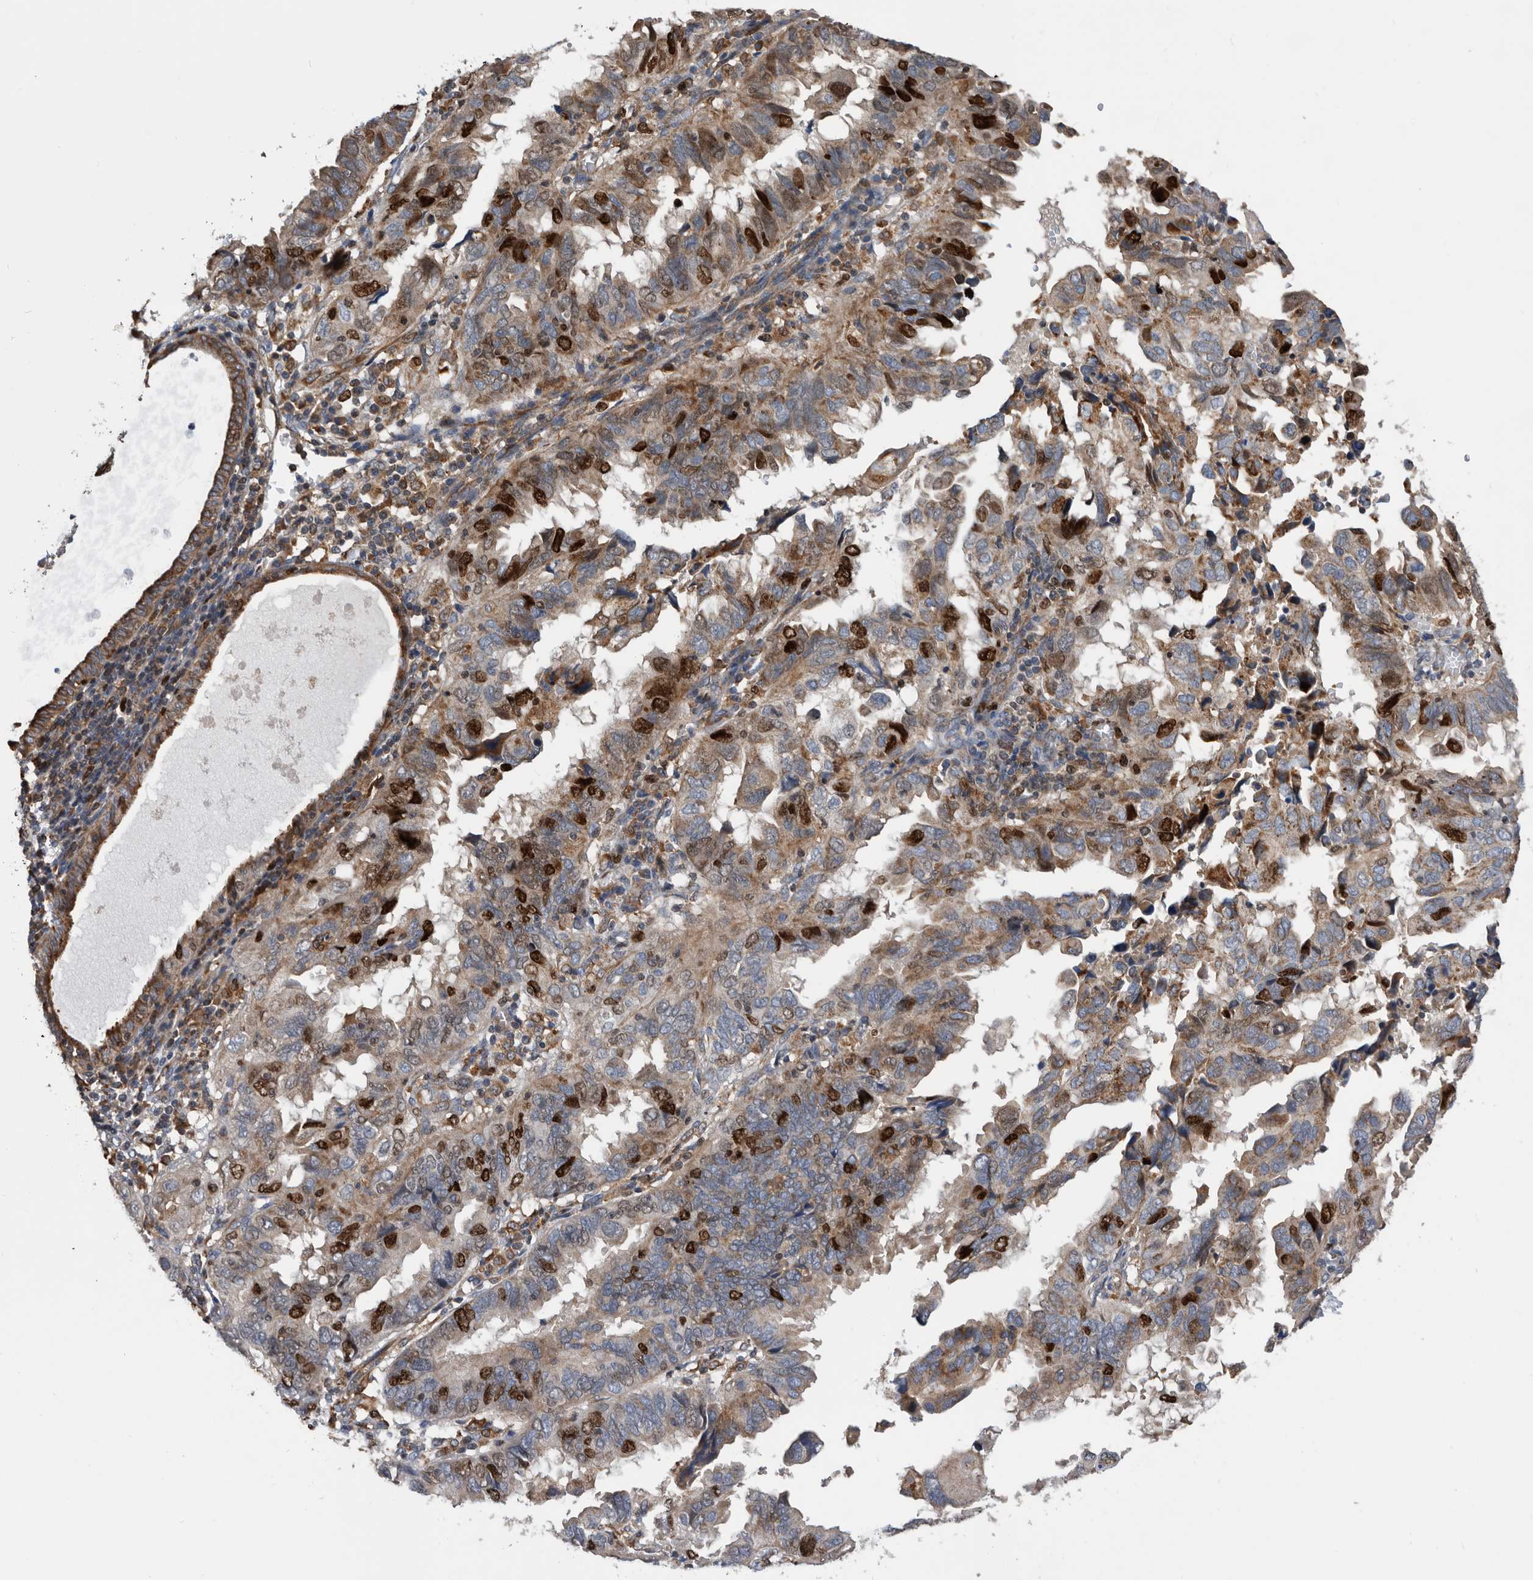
{"staining": {"intensity": "strong", "quantity": "25%-75%", "location": "cytoplasmic/membranous,nuclear"}, "tissue": "endometrial cancer", "cell_type": "Tumor cells", "image_type": "cancer", "snomed": [{"axis": "morphology", "description": "Adenocarcinoma, NOS"}, {"axis": "topography", "description": "Uterus"}], "caption": "Human endometrial cancer stained for a protein (brown) displays strong cytoplasmic/membranous and nuclear positive positivity in about 25%-75% of tumor cells.", "gene": "ATAD2", "patient": {"sex": "female", "age": 77}}